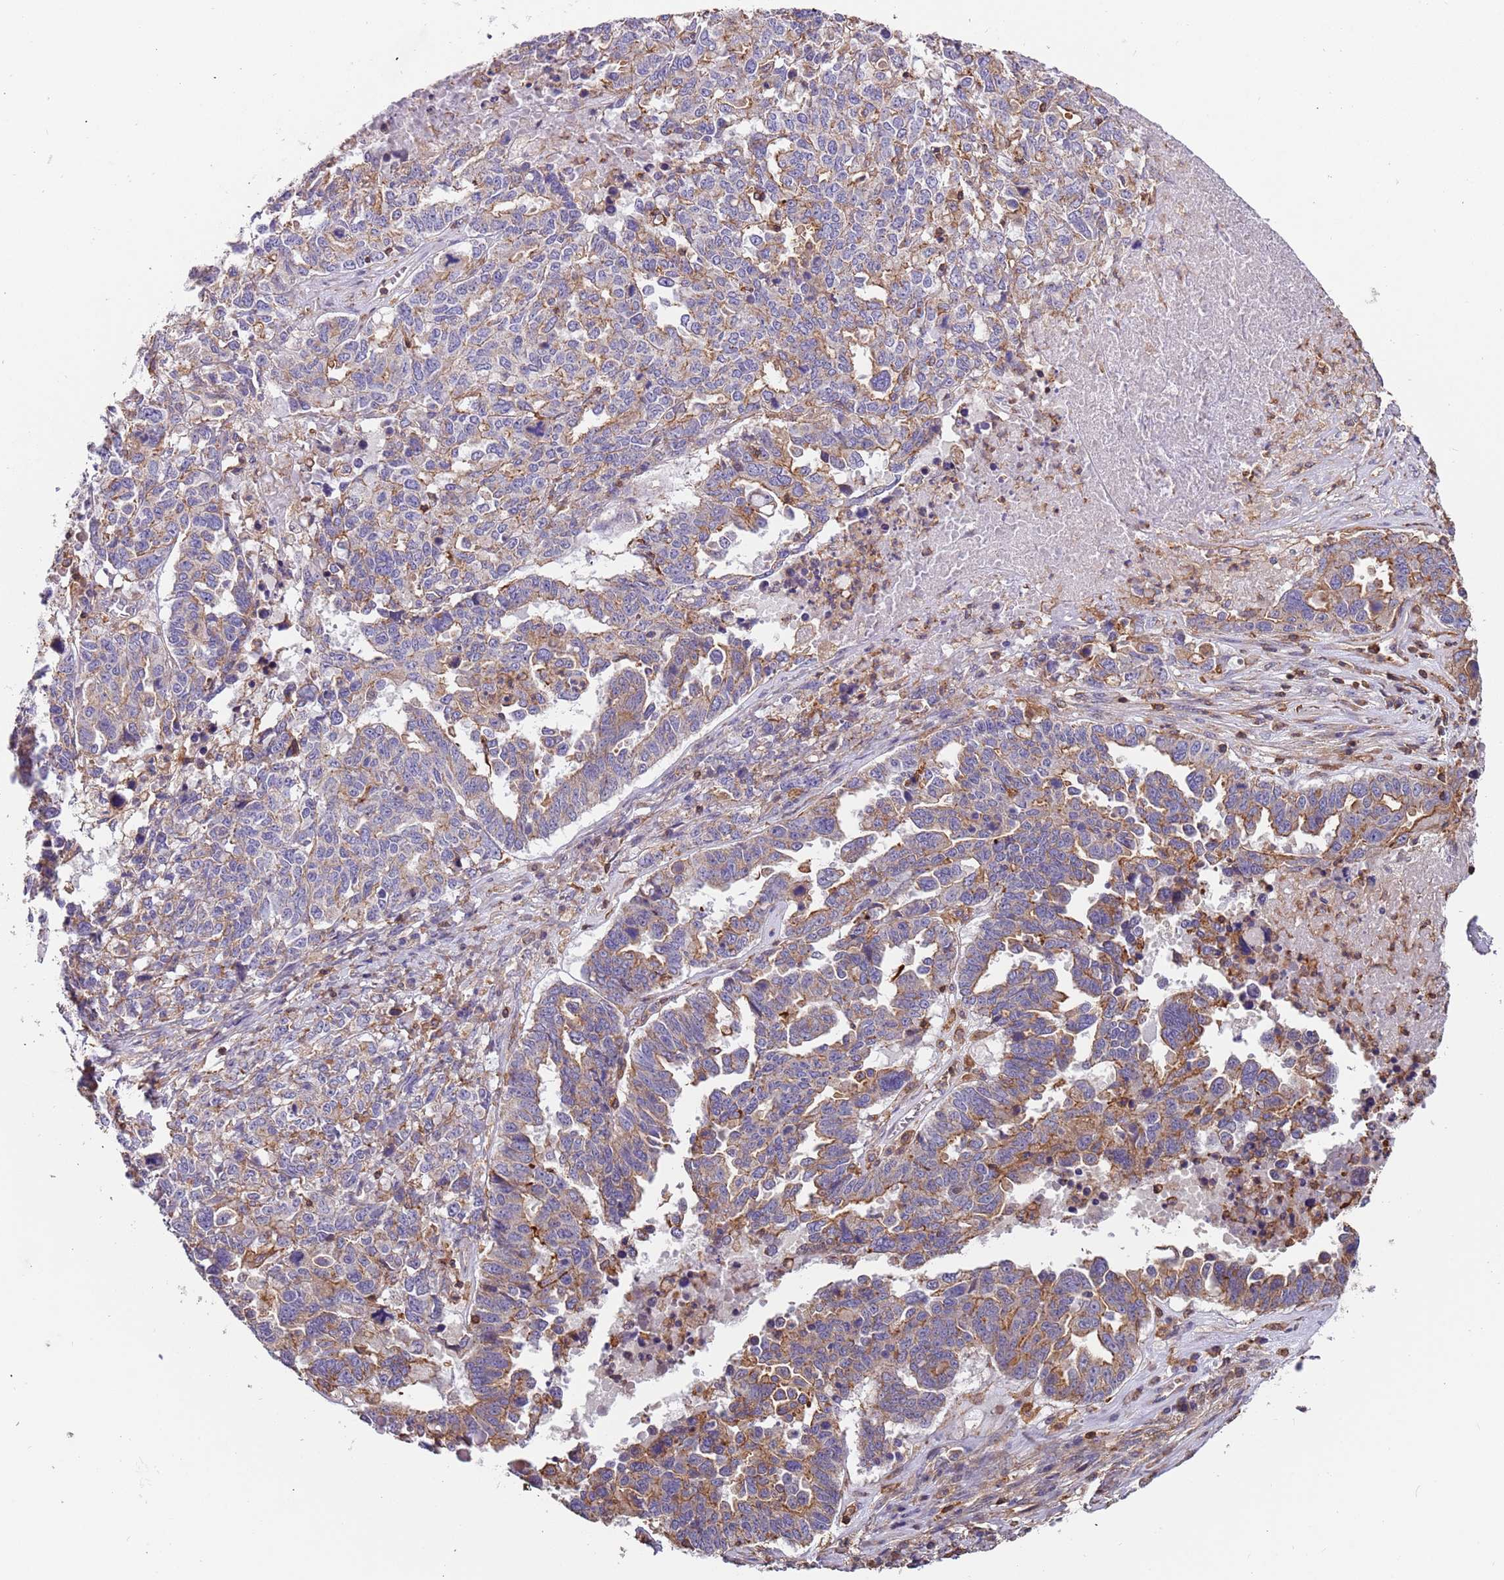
{"staining": {"intensity": "weak", "quantity": "25%-75%", "location": "cytoplasmic/membranous"}, "tissue": "ovarian cancer", "cell_type": "Tumor cells", "image_type": "cancer", "snomed": [{"axis": "morphology", "description": "Carcinoma, endometroid"}, {"axis": "topography", "description": "Ovary"}], "caption": "Immunohistochemical staining of human ovarian cancer (endometroid carcinoma) reveals low levels of weak cytoplasmic/membranous protein positivity in approximately 25%-75% of tumor cells.", "gene": "SYT4", "patient": {"sex": "female", "age": 62}}